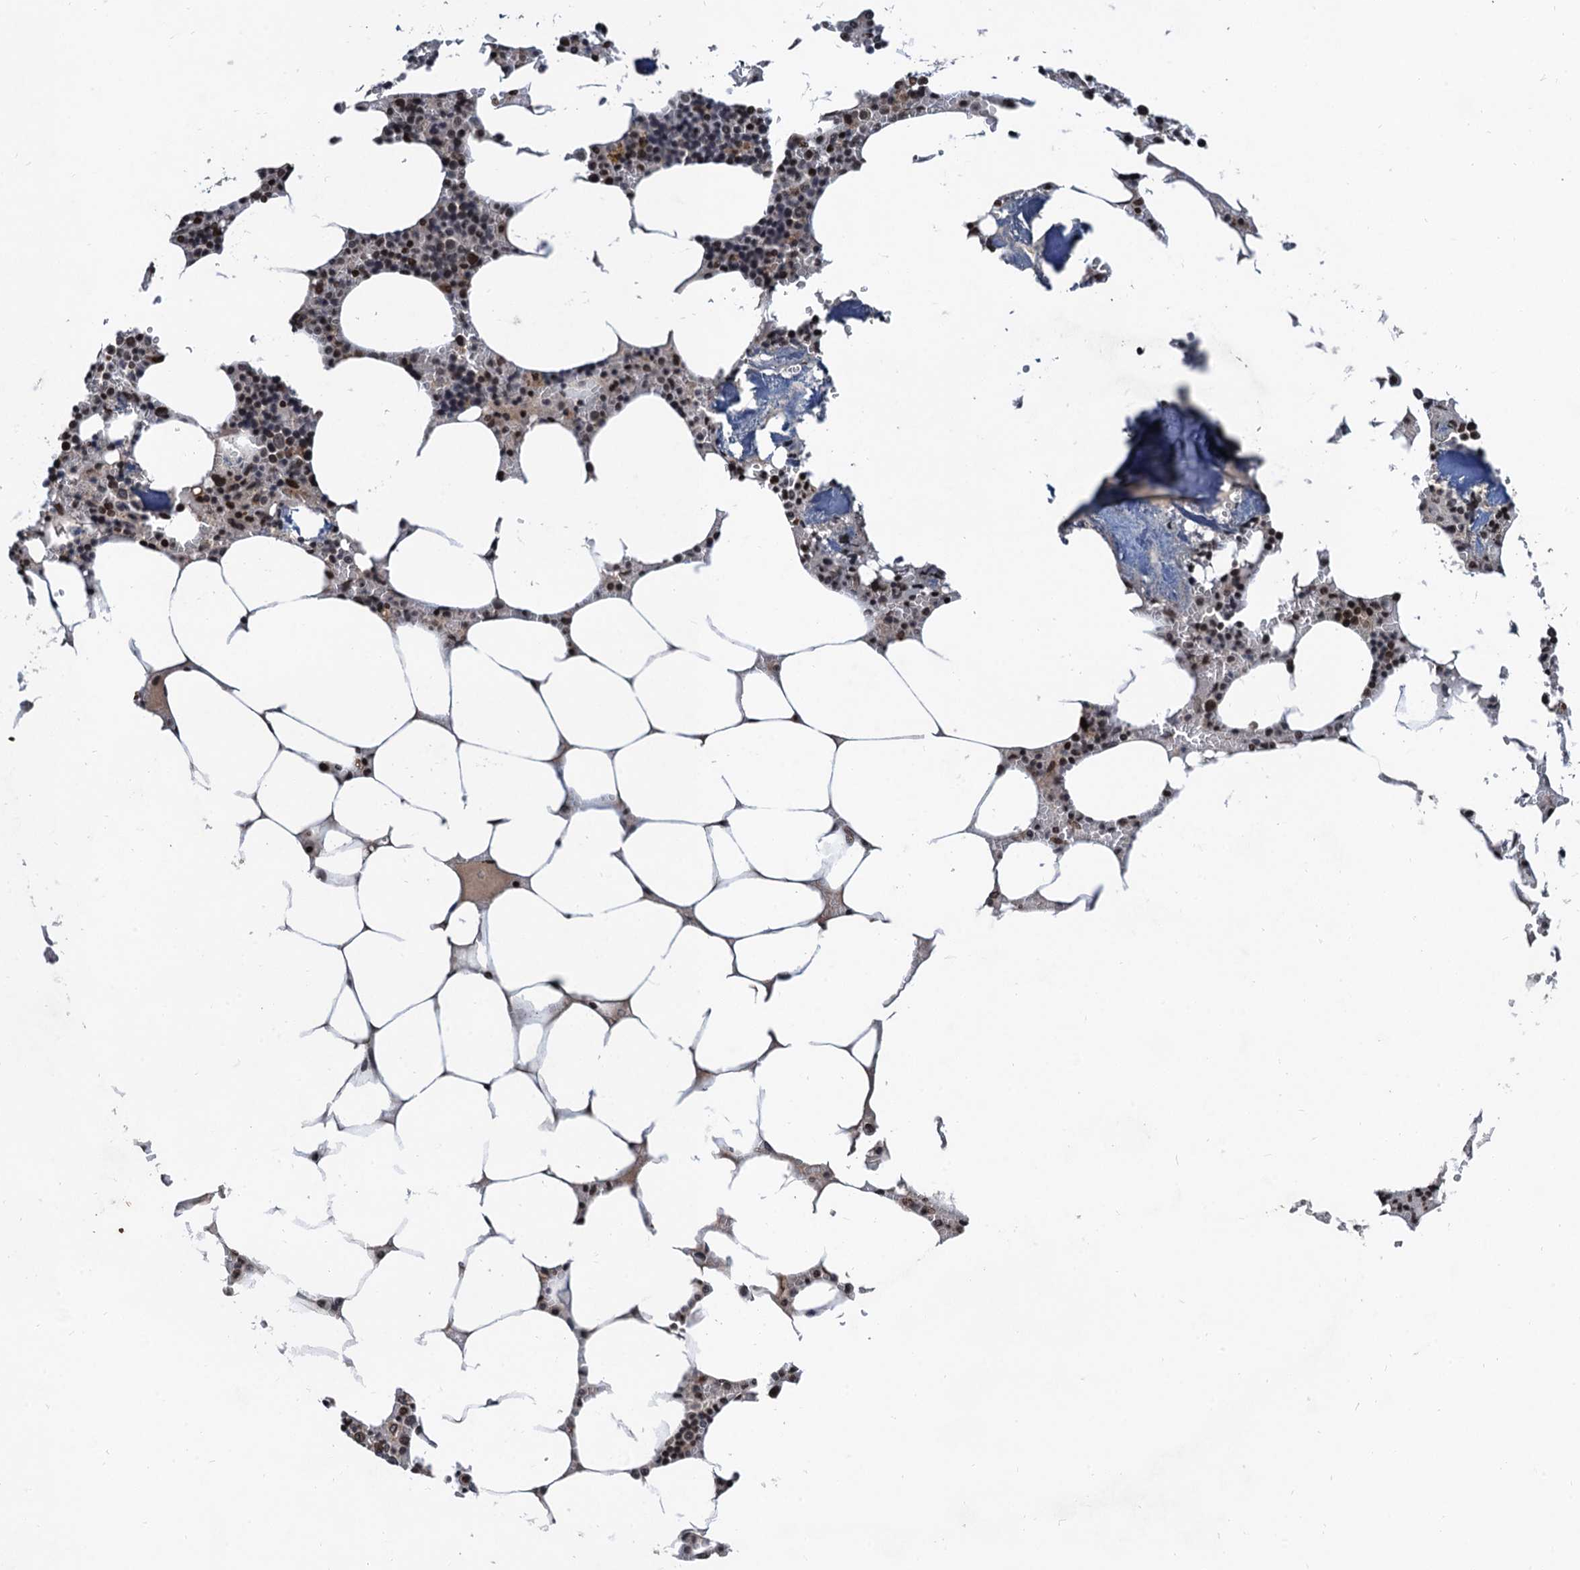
{"staining": {"intensity": "moderate", "quantity": "<25%", "location": "nuclear"}, "tissue": "bone marrow", "cell_type": "Hematopoietic cells", "image_type": "normal", "snomed": [{"axis": "morphology", "description": "Normal tissue, NOS"}, {"axis": "topography", "description": "Bone marrow"}], "caption": "High-power microscopy captured an IHC image of unremarkable bone marrow, revealing moderate nuclear positivity in approximately <25% of hematopoietic cells. (DAB (3,3'-diaminobenzidine) IHC, brown staining for protein, blue staining for nuclei).", "gene": "FAM217B", "patient": {"sex": "male", "age": 70}}